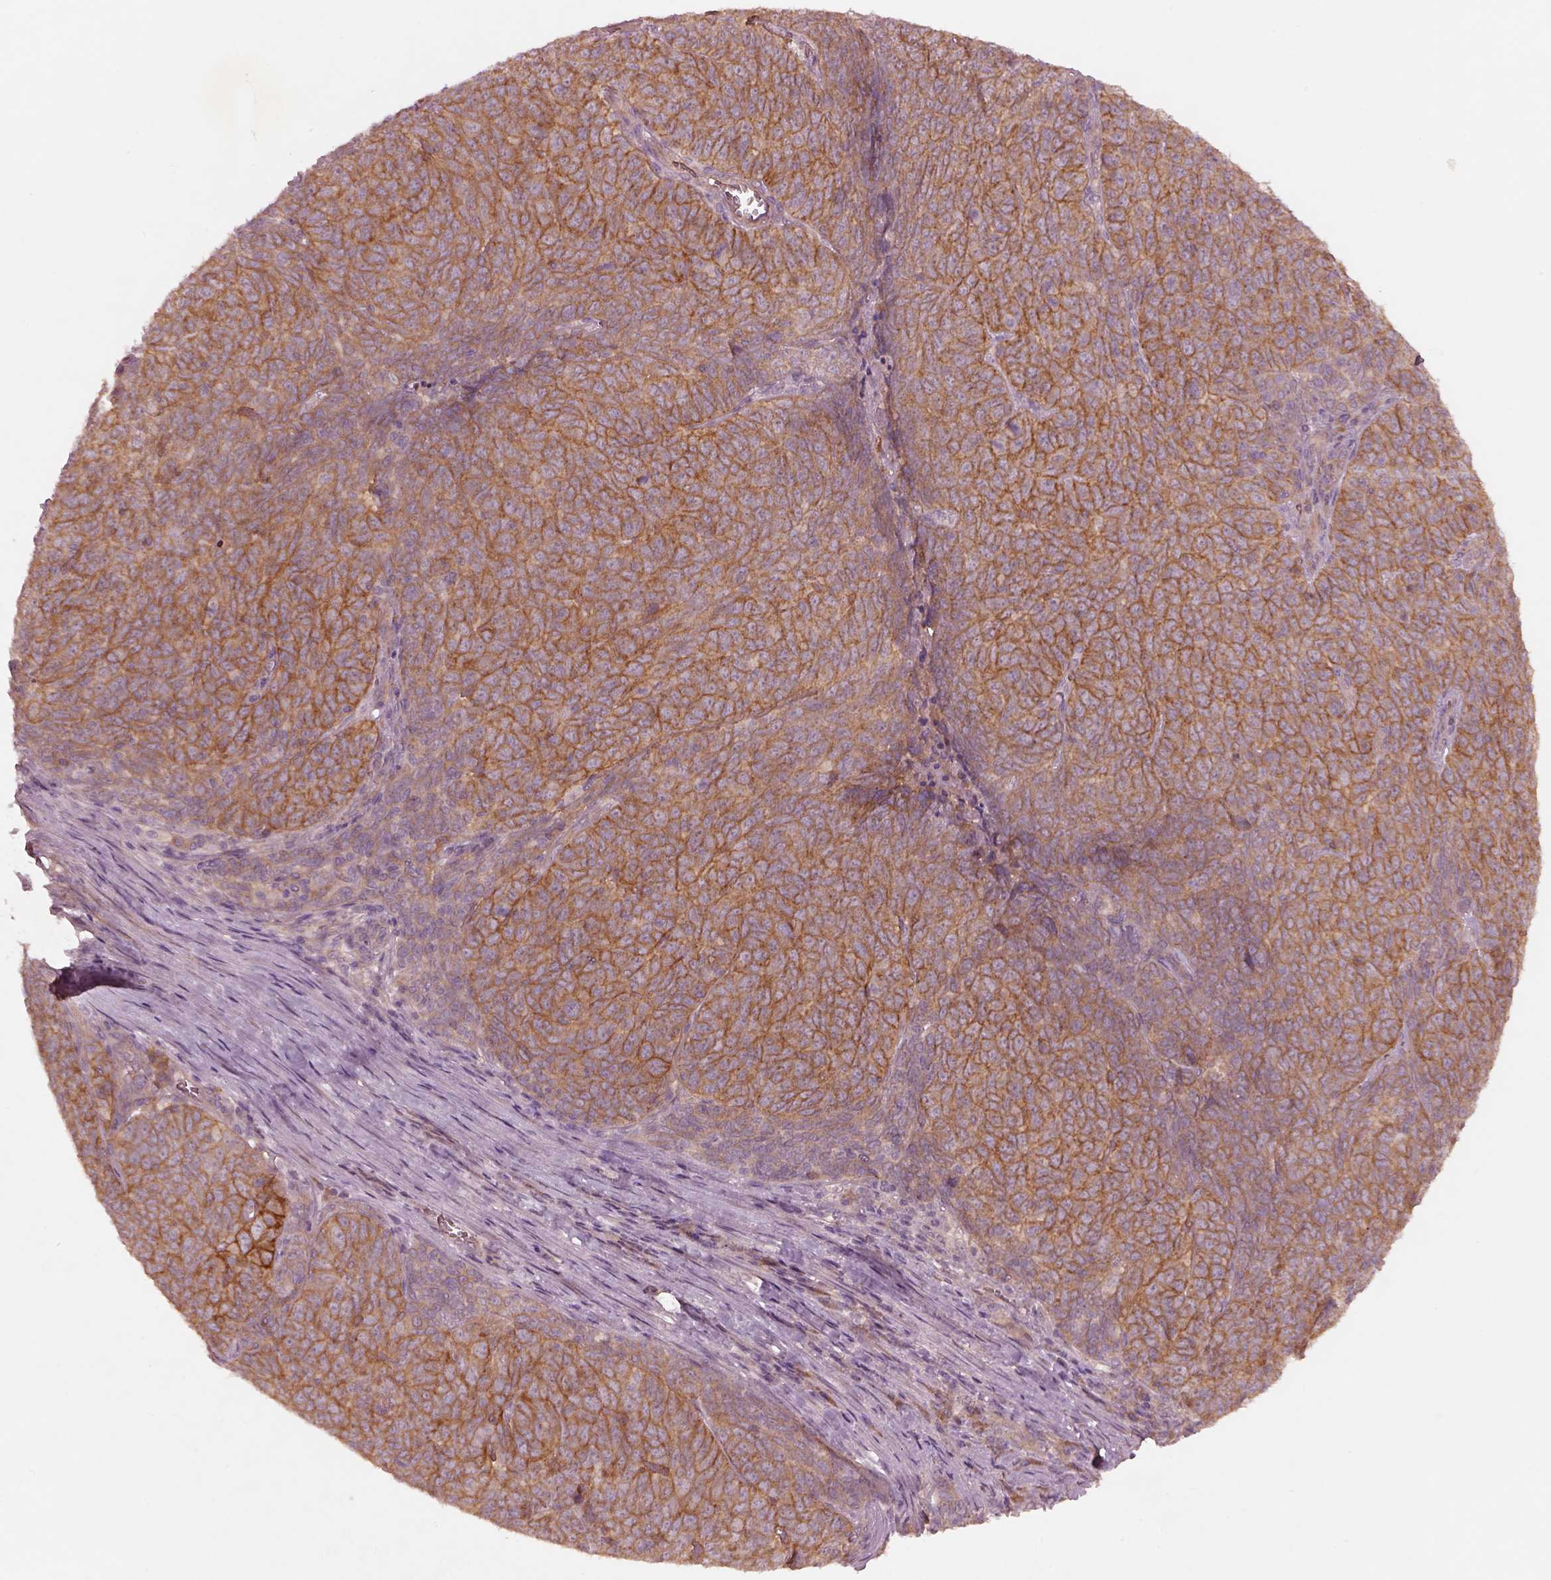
{"staining": {"intensity": "strong", "quantity": ">75%", "location": "cytoplasmic/membranous"}, "tissue": "skin cancer", "cell_type": "Tumor cells", "image_type": "cancer", "snomed": [{"axis": "morphology", "description": "Squamous cell carcinoma, NOS"}, {"axis": "topography", "description": "Skin"}, {"axis": "topography", "description": "Anal"}], "caption": "There is high levels of strong cytoplasmic/membranous expression in tumor cells of skin cancer, as demonstrated by immunohistochemical staining (brown color).", "gene": "FAM234A", "patient": {"sex": "female", "age": 51}}